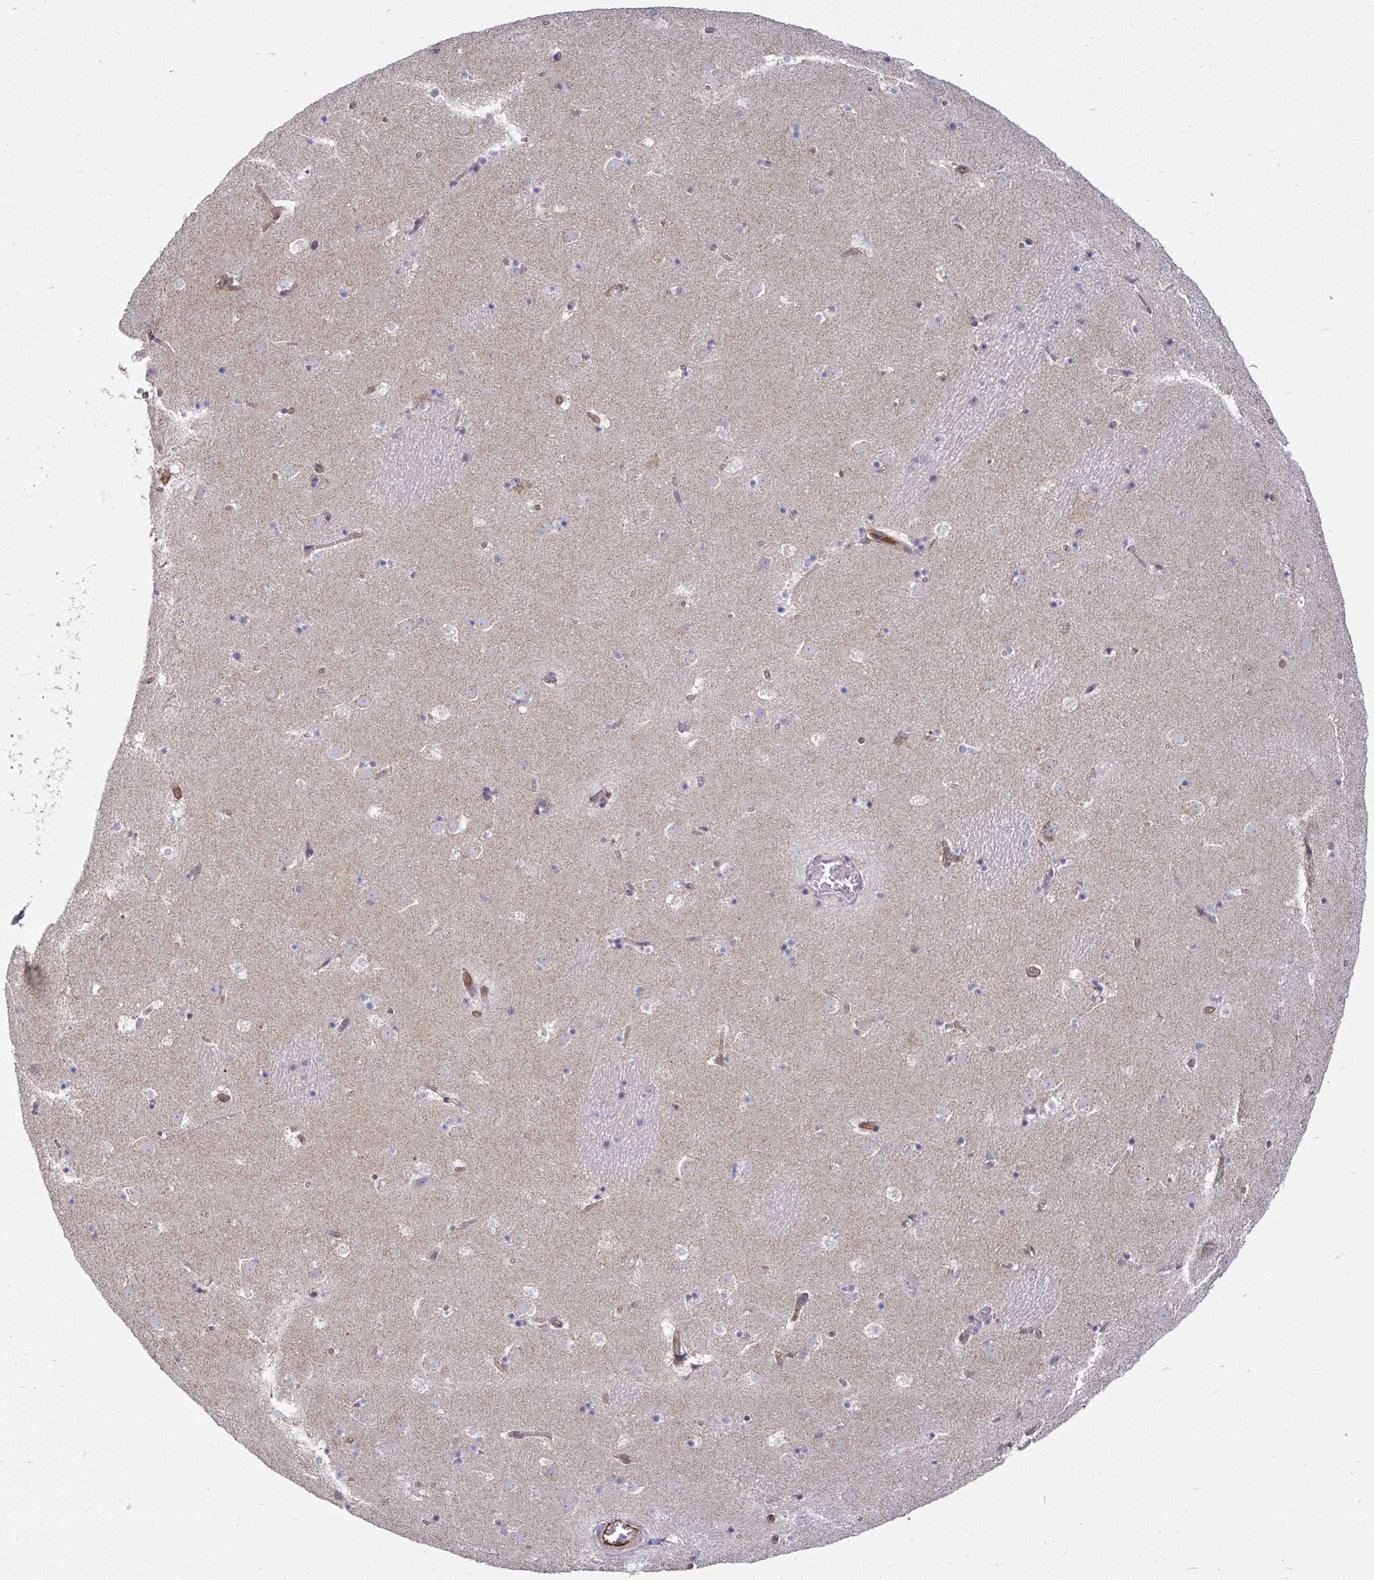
{"staining": {"intensity": "weak", "quantity": "25%-75%", "location": "cytoplasmic/membranous"}, "tissue": "caudate", "cell_type": "Glial cells", "image_type": "normal", "snomed": [{"axis": "morphology", "description": "Normal tissue, NOS"}, {"axis": "topography", "description": "Lateral ventricle wall"}], "caption": "An immunohistochemistry histopathology image of normal tissue is shown. Protein staining in brown labels weak cytoplasmic/membranous positivity in caudate within glial cells. (Stains: DAB in brown, nuclei in blue, Microscopy: brightfield microscopy at high magnification).", "gene": "ISCU", "patient": {"sex": "male", "age": 37}}